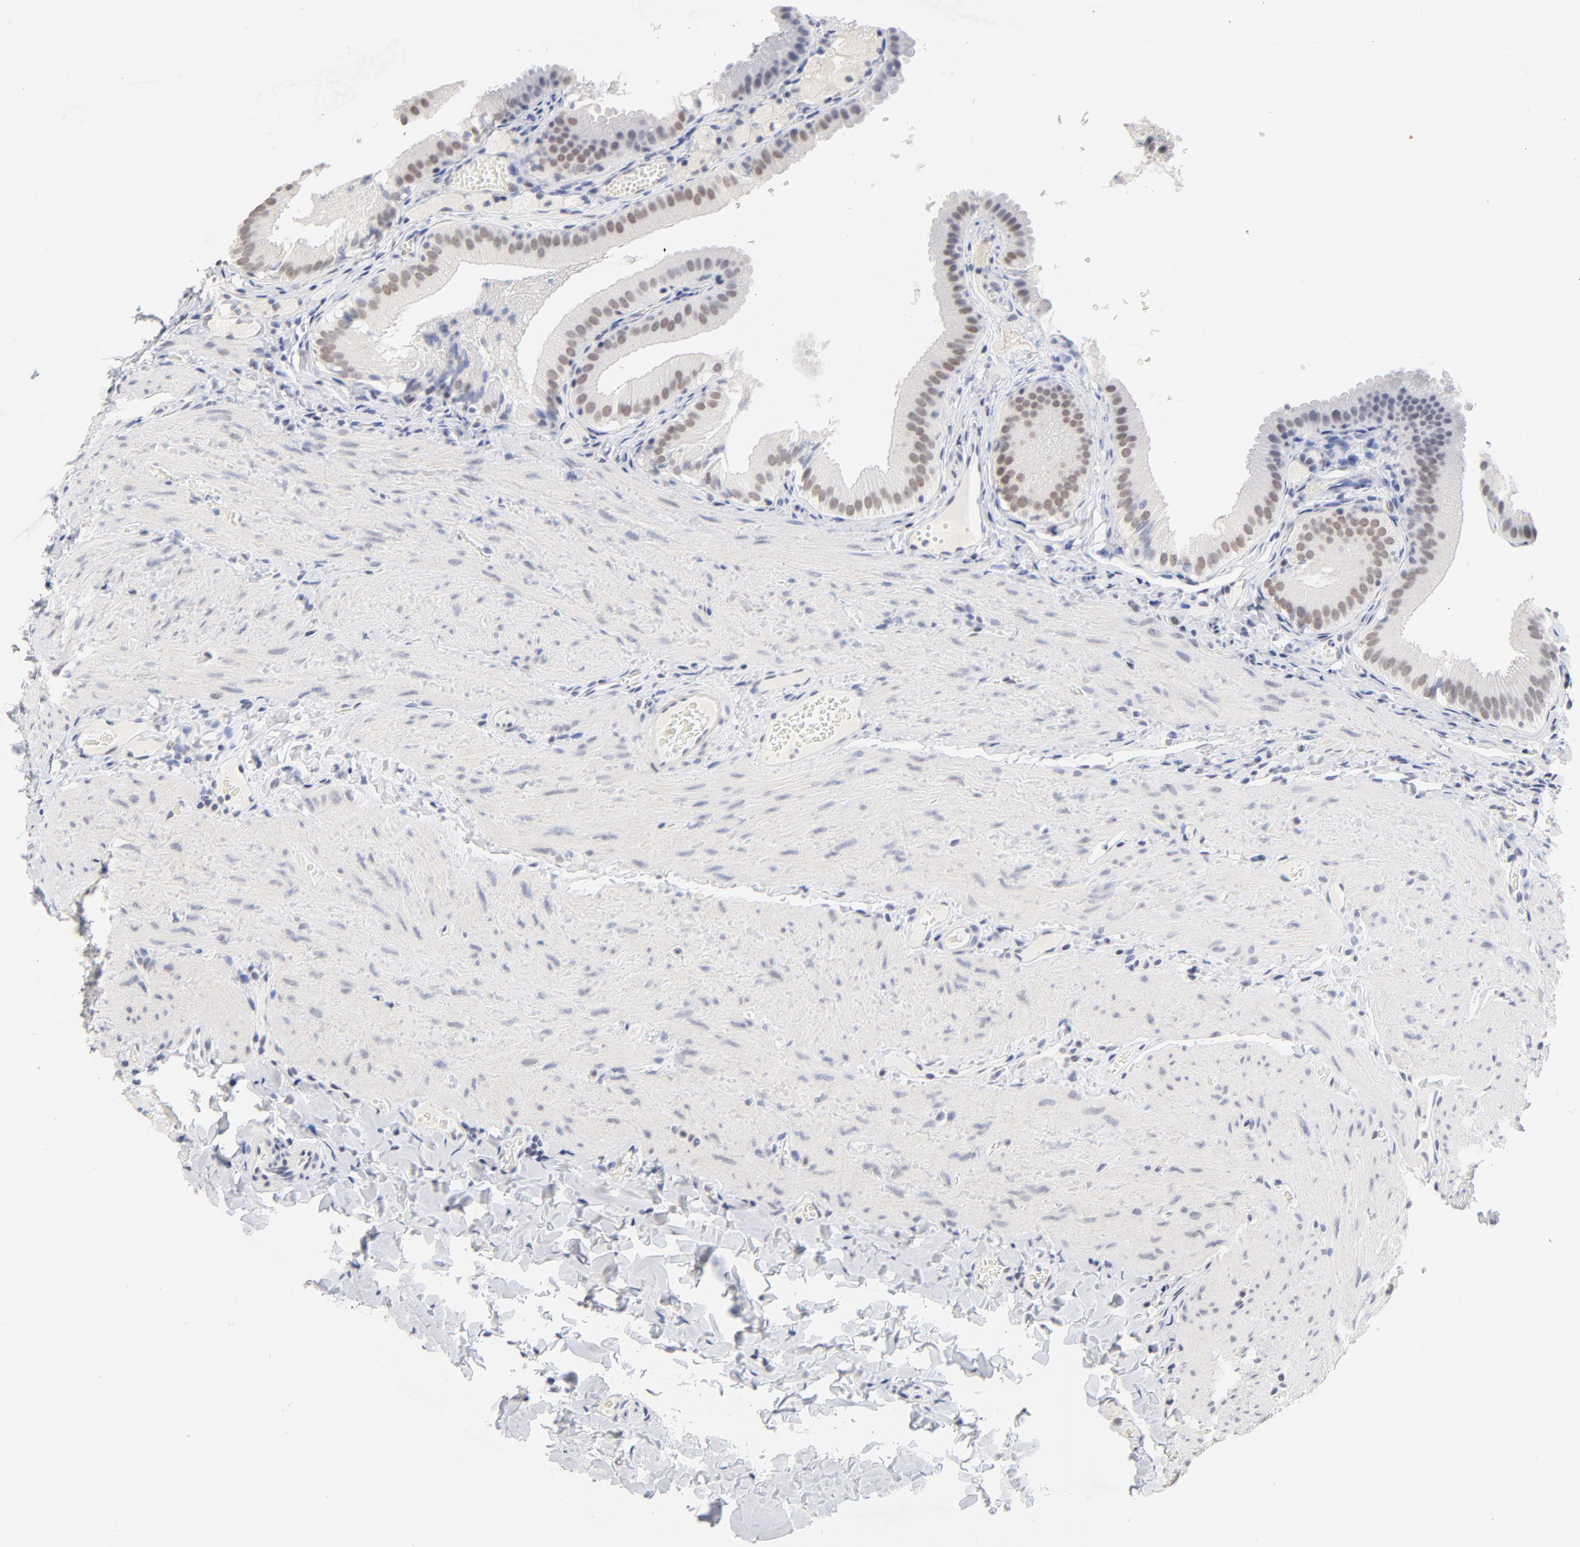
{"staining": {"intensity": "weak", "quantity": "25%-75%", "location": "nuclear"}, "tissue": "gallbladder", "cell_type": "Glandular cells", "image_type": "normal", "snomed": [{"axis": "morphology", "description": "Normal tissue, NOS"}, {"axis": "topography", "description": "Gallbladder"}], "caption": "A photomicrograph showing weak nuclear expression in about 25%-75% of glandular cells in normal gallbladder, as visualized by brown immunohistochemical staining.", "gene": "ORC2", "patient": {"sex": "female", "age": 24}}